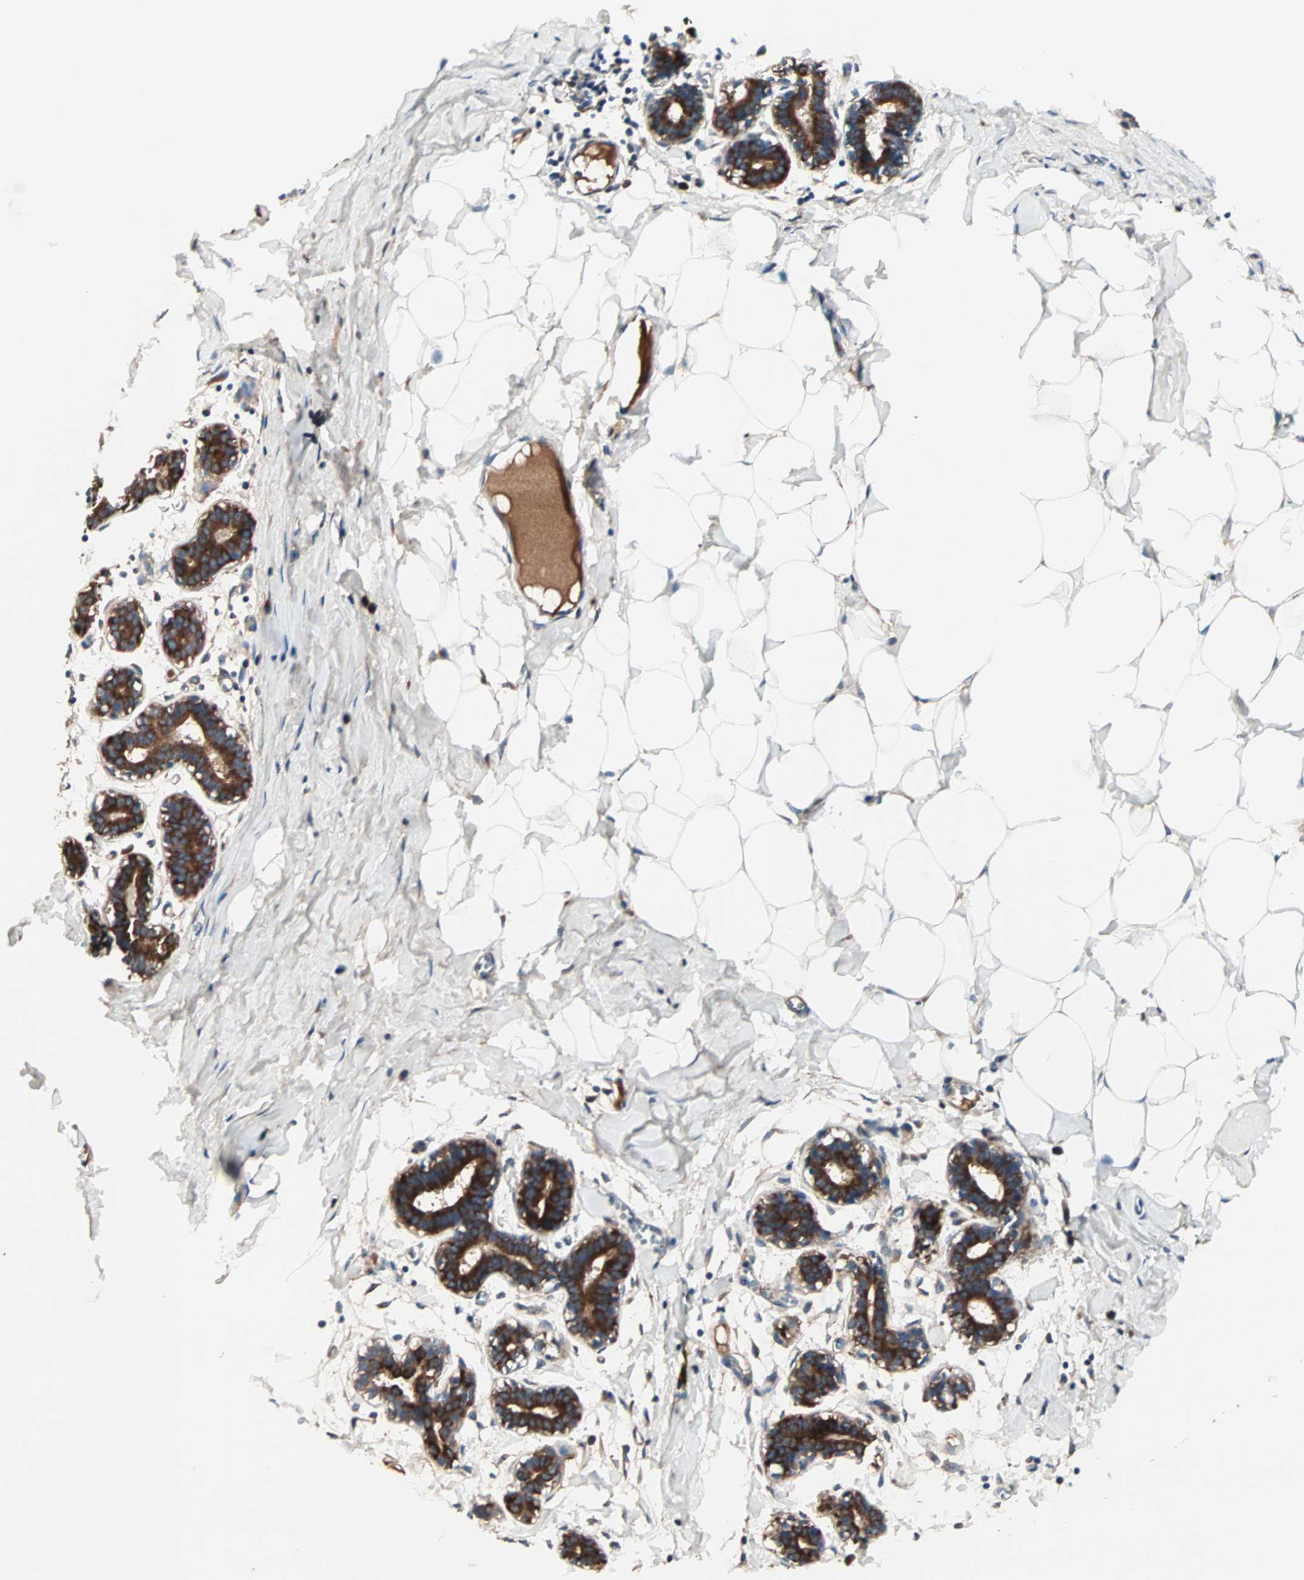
{"staining": {"intensity": "negative", "quantity": "none", "location": "none"}, "tissue": "breast", "cell_type": "Adipocytes", "image_type": "normal", "snomed": [{"axis": "morphology", "description": "Normal tissue, NOS"}, {"axis": "topography", "description": "Breast"}], "caption": "The image demonstrates no staining of adipocytes in normal breast.", "gene": "CAD", "patient": {"sex": "female", "age": 27}}